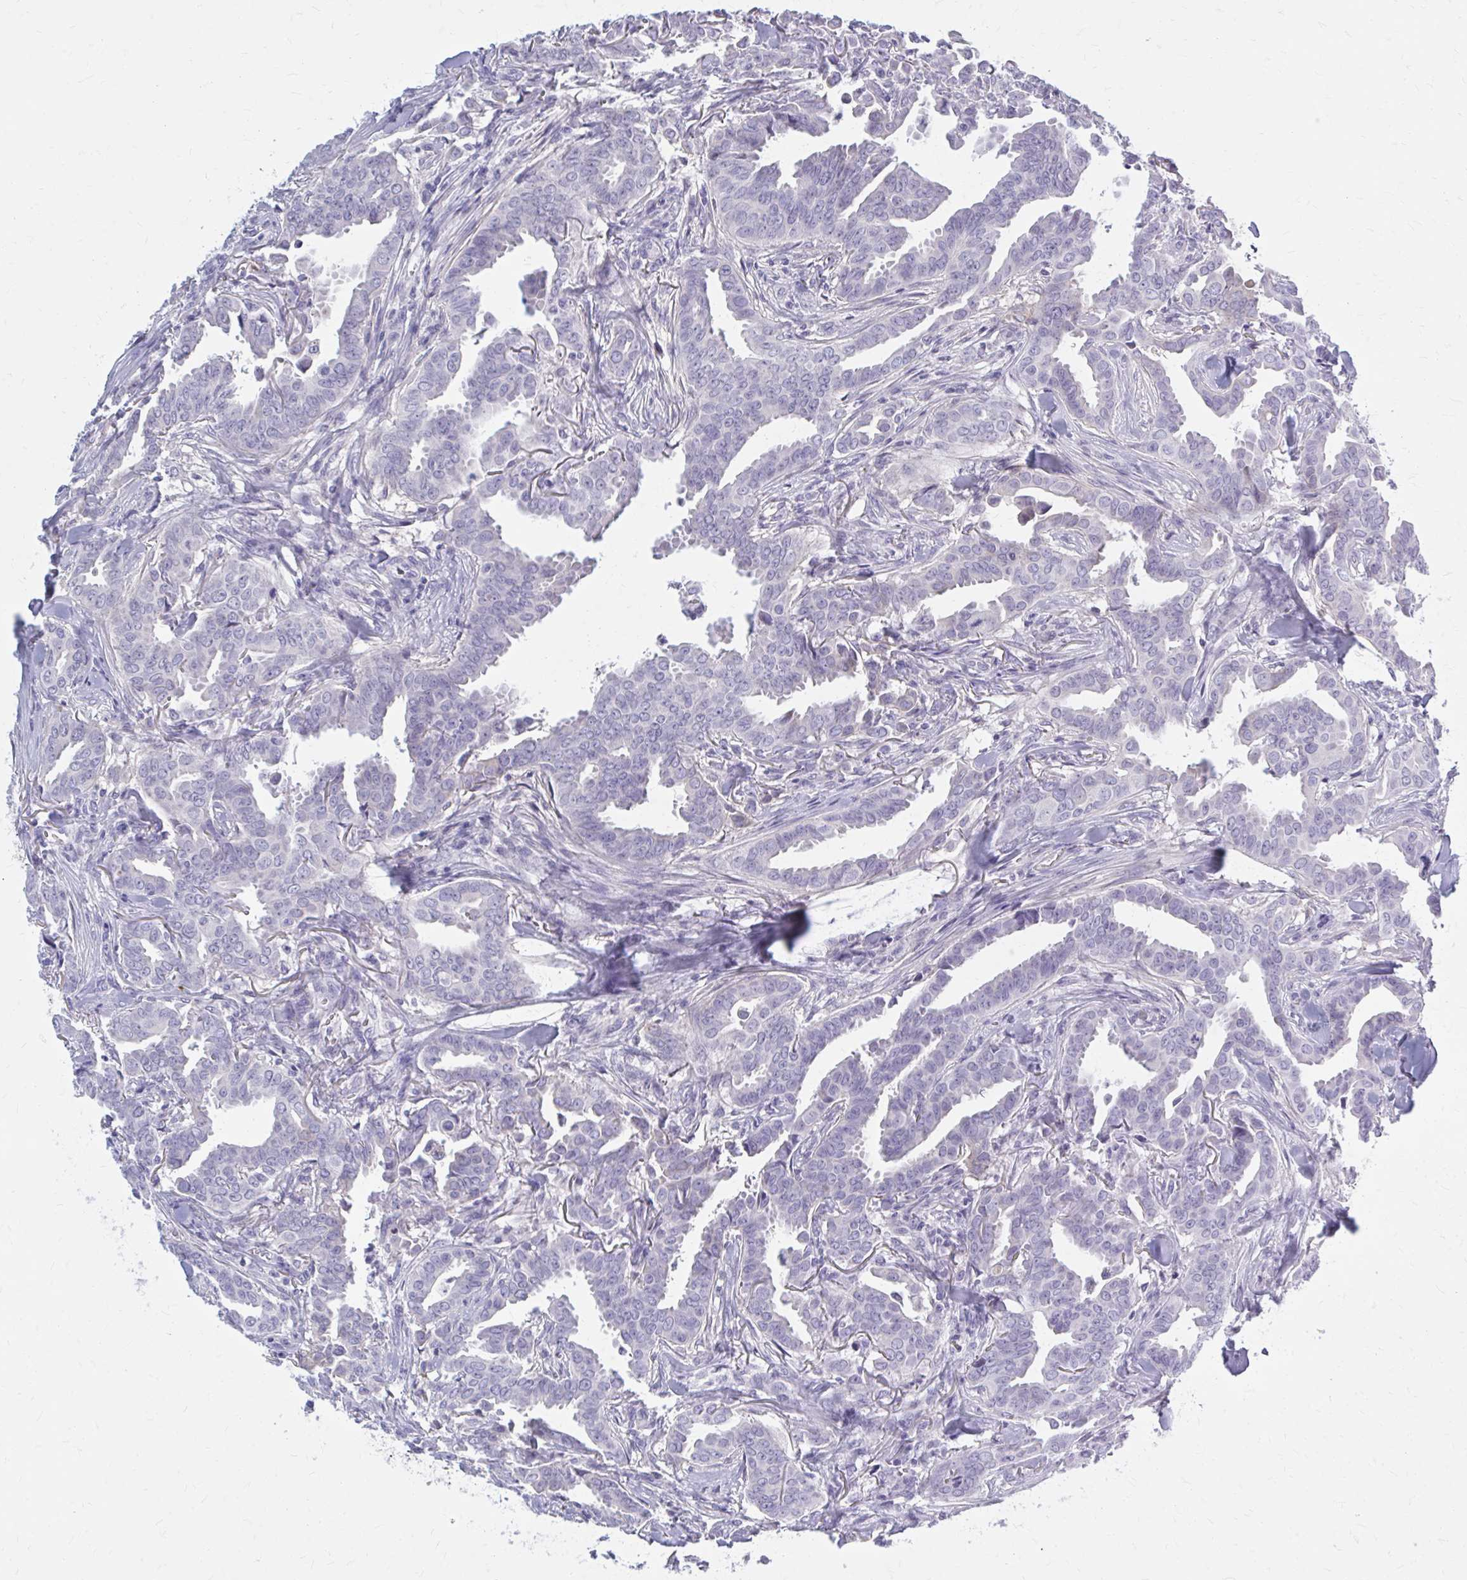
{"staining": {"intensity": "negative", "quantity": "none", "location": "none"}, "tissue": "breast cancer", "cell_type": "Tumor cells", "image_type": "cancer", "snomed": [{"axis": "morphology", "description": "Duct carcinoma"}, {"axis": "topography", "description": "Breast"}], "caption": "Tumor cells show no significant protein expression in breast cancer (infiltrating ductal carcinoma).", "gene": "SERPIND1", "patient": {"sex": "female", "age": 45}}